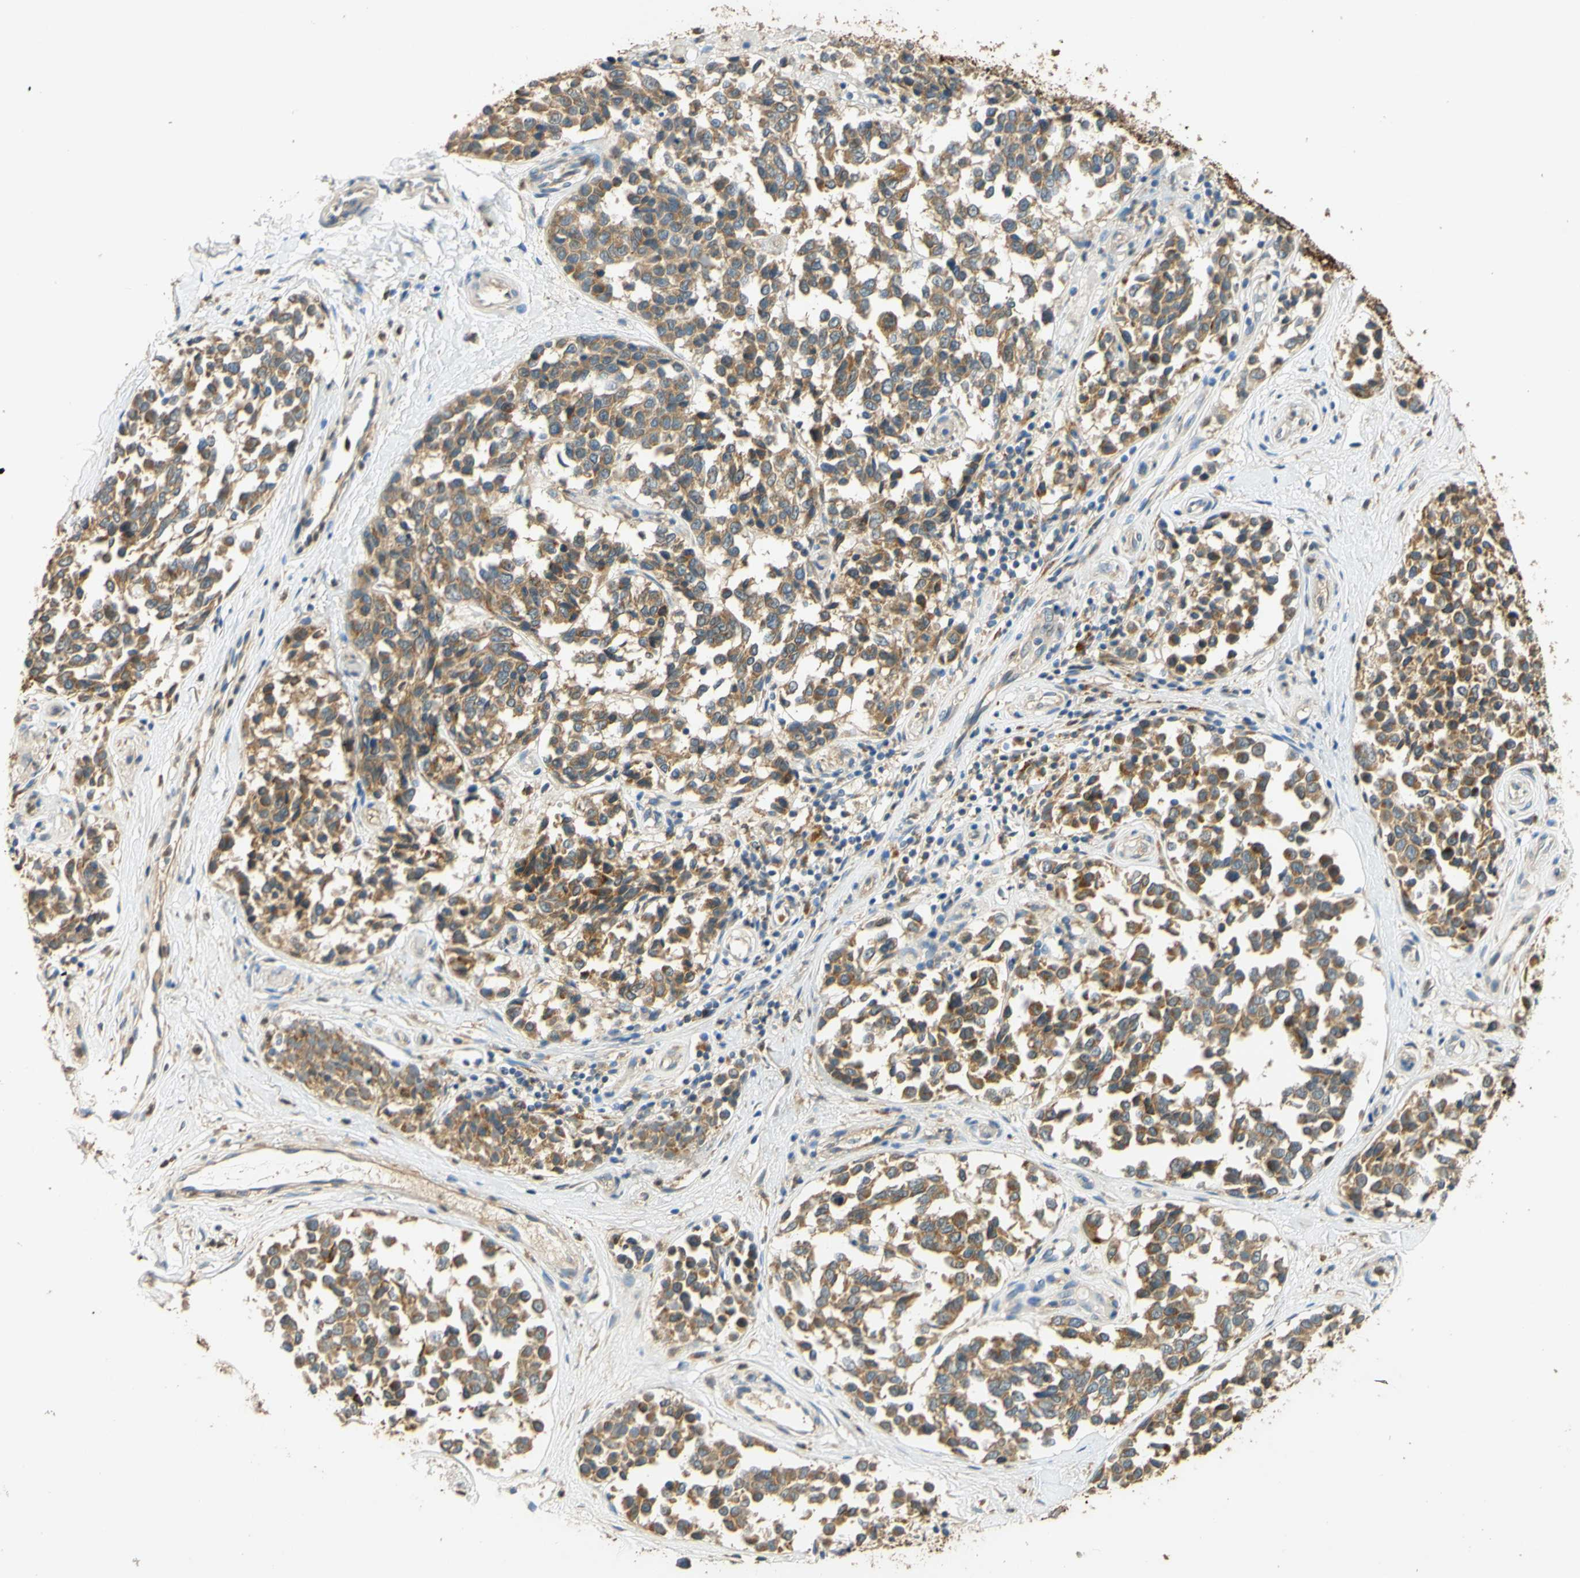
{"staining": {"intensity": "moderate", "quantity": ">75%", "location": "cytoplasmic/membranous"}, "tissue": "melanoma", "cell_type": "Tumor cells", "image_type": "cancer", "snomed": [{"axis": "morphology", "description": "Malignant melanoma, NOS"}, {"axis": "topography", "description": "Skin"}], "caption": "Melanoma stained for a protein (brown) shows moderate cytoplasmic/membranous positive positivity in approximately >75% of tumor cells.", "gene": "ENTREP2", "patient": {"sex": "female", "age": 64}}